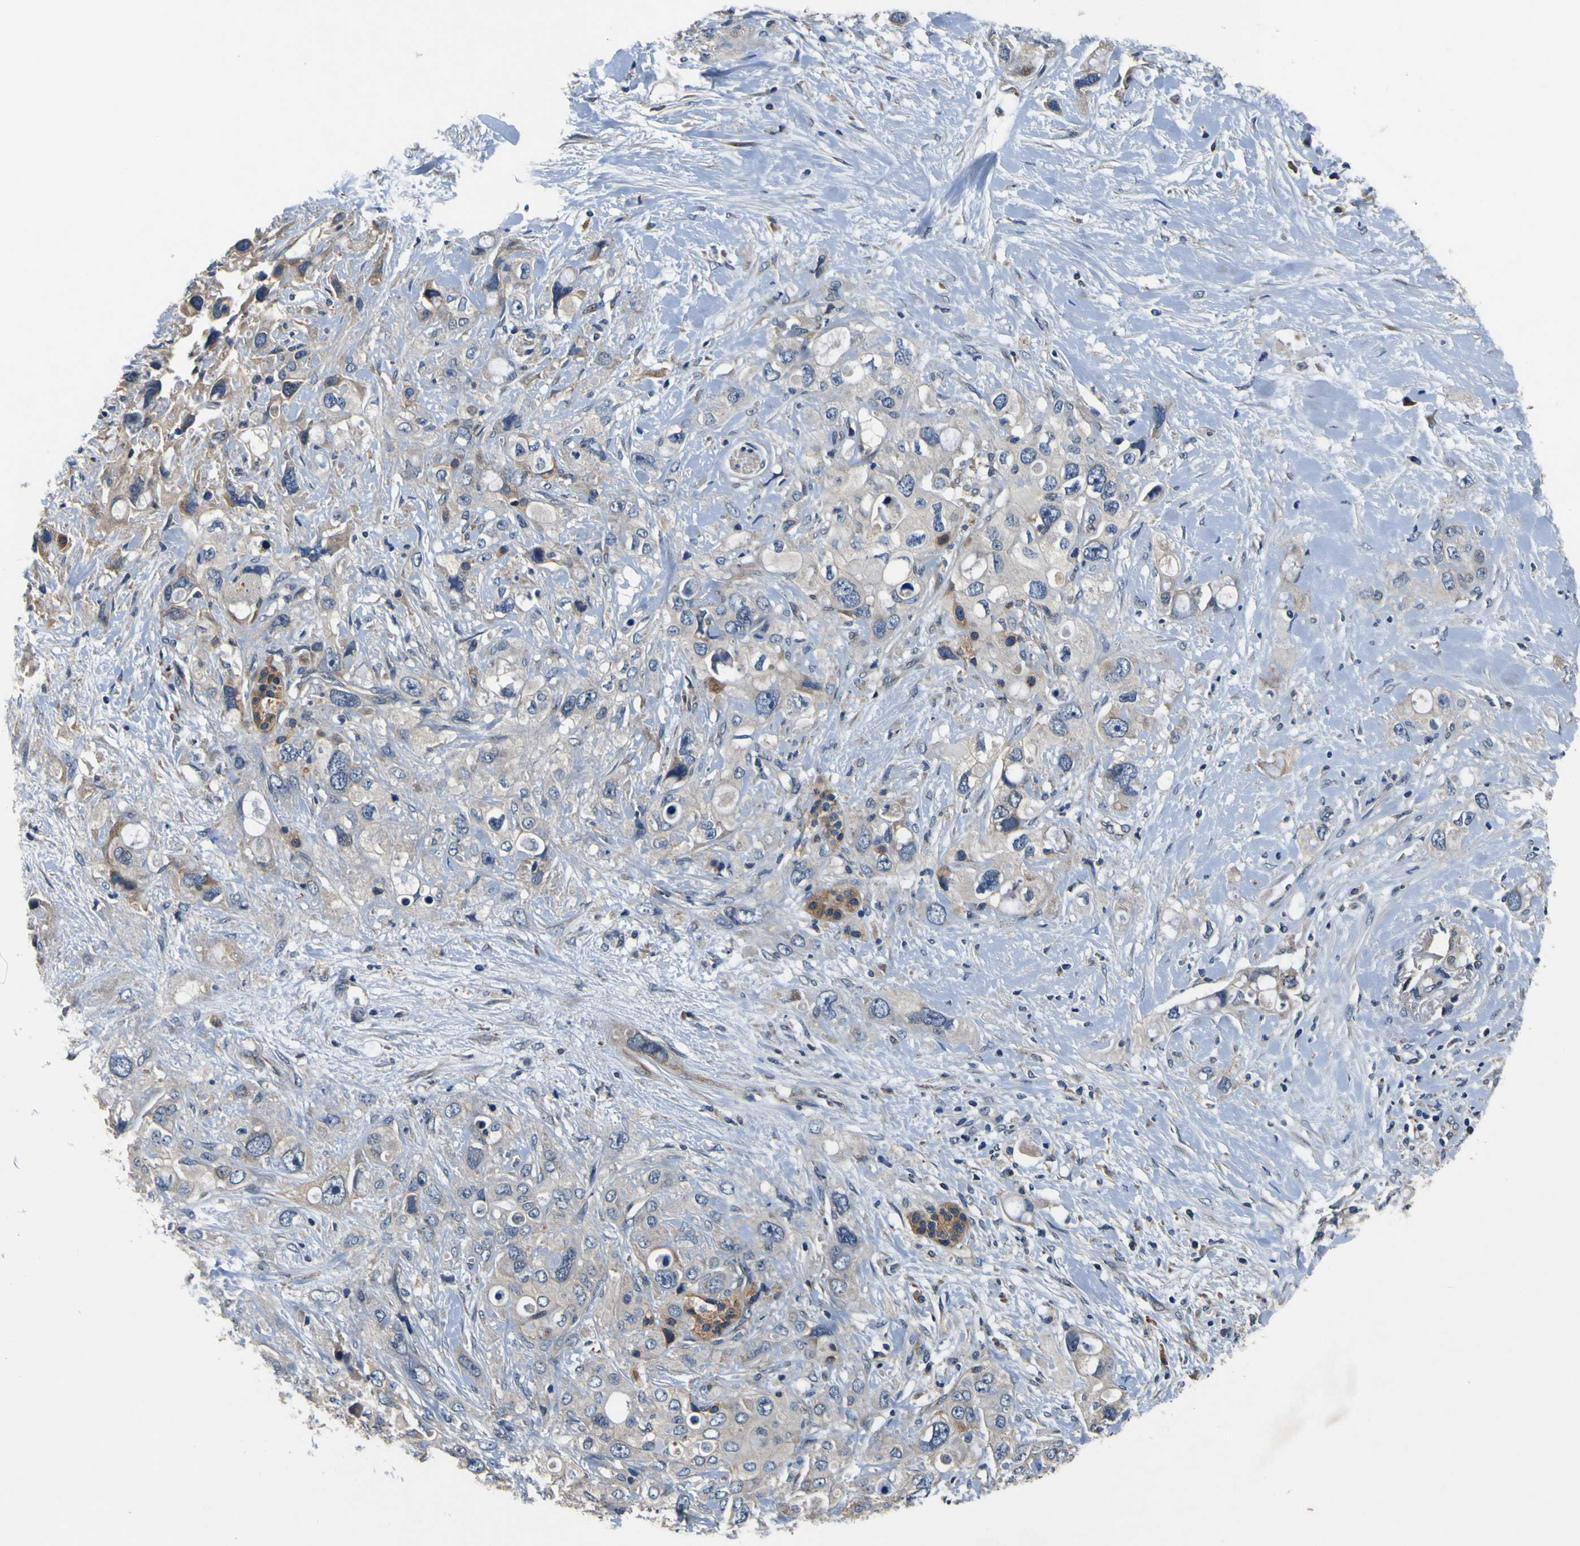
{"staining": {"intensity": "weak", "quantity": "25%-75%", "location": "cytoplasmic/membranous"}, "tissue": "pancreatic cancer", "cell_type": "Tumor cells", "image_type": "cancer", "snomed": [{"axis": "morphology", "description": "Adenocarcinoma, NOS"}, {"axis": "topography", "description": "Pancreas"}], "caption": "Immunohistochemical staining of pancreatic cancer (adenocarcinoma) reveals weak cytoplasmic/membranous protein positivity in approximately 25%-75% of tumor cells.", "gene": "EPHB4", "patient": {"sex": "female", "age": 56}}